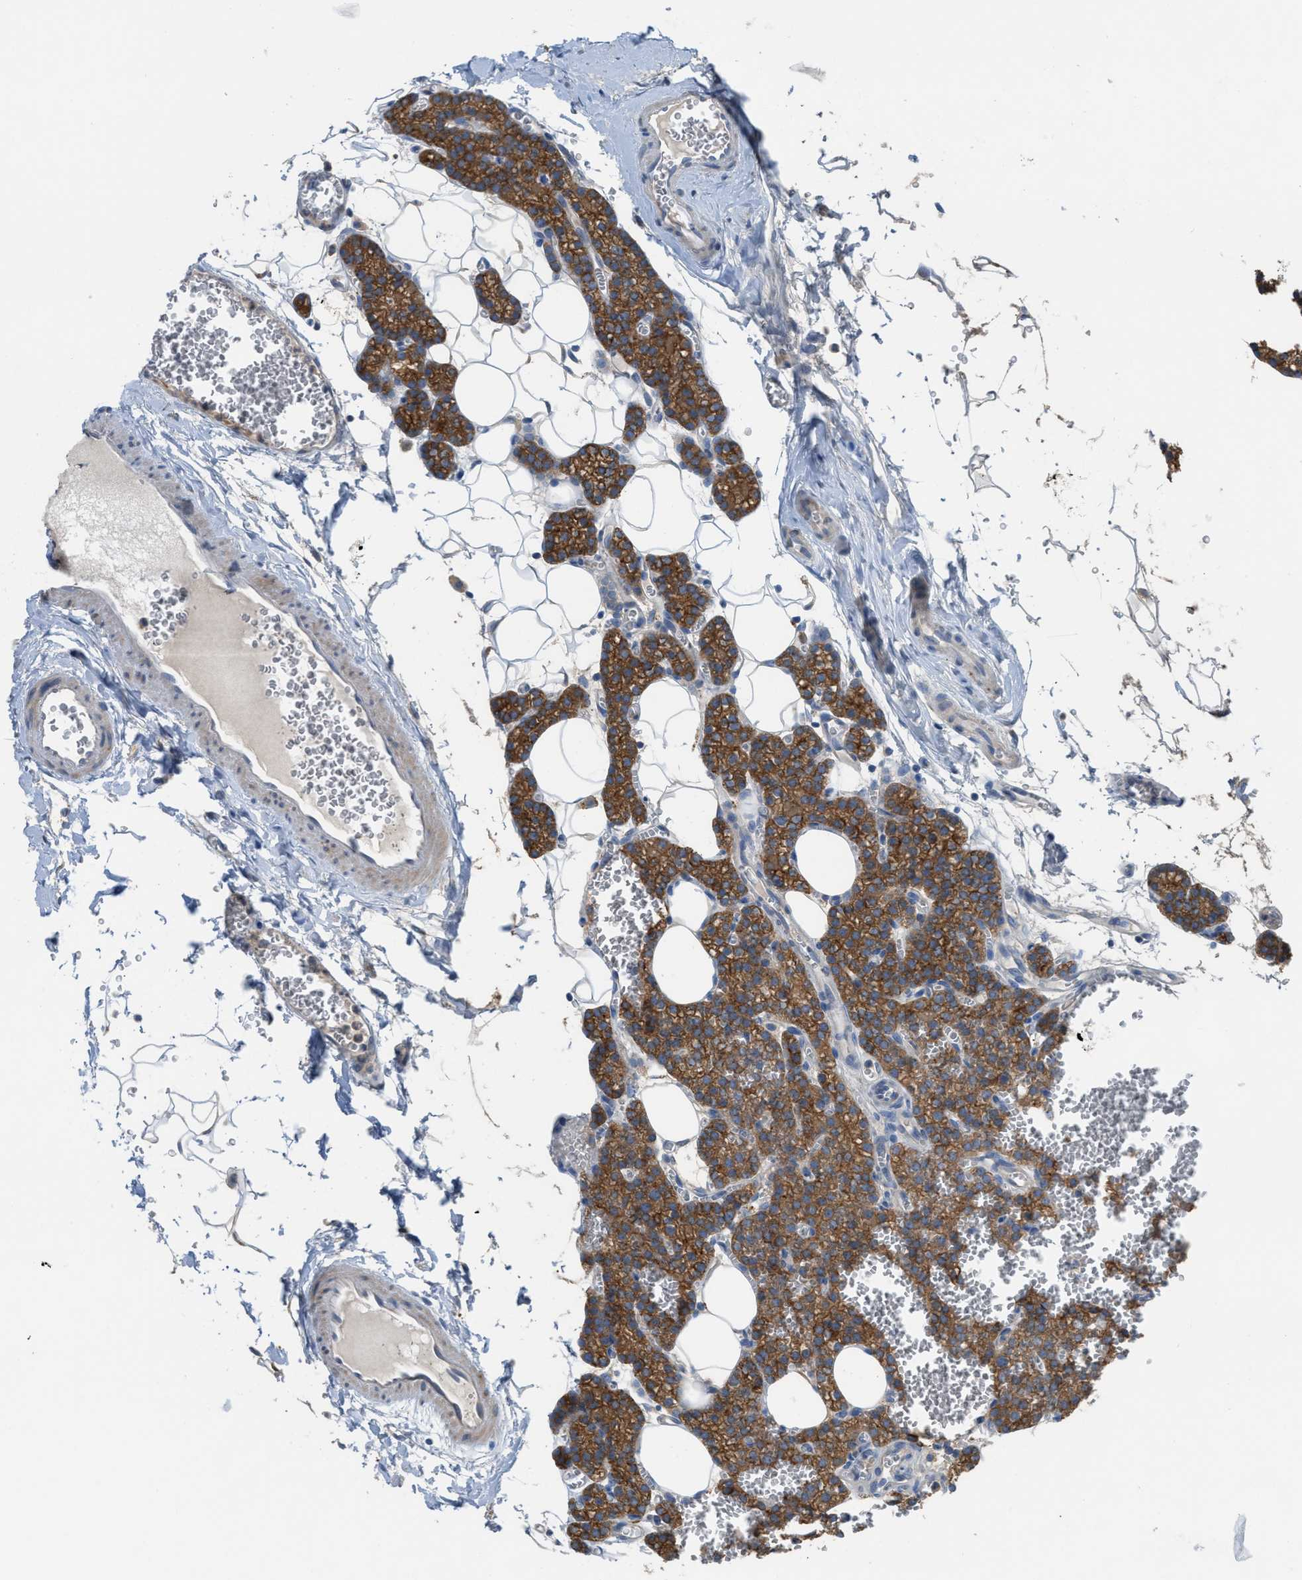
{"staining": {"intensity": "strong", "quantity": ">75%", "location": "cytoplasmic/membranous"}, "tissue": "parathyroid gland", "cell_type": "Glandular cells", "image_type": "normal", "snomed": [{"axis": "morphology", "description": "Normal tissue, NOS"}, {"axis": "morphology", "description": "Adenoma, NOS"}, {"axis": "topography", "description": "Parathyroid gland"}], "caption": "Benign parathyroid gland was stained to show a protein in brown. There is high levels of strong cytoplasmic/membranous positivity in approximately >75% of glandular cells.", "gene": "UBA5", "patient": {"sex": "female", "age": 58}}